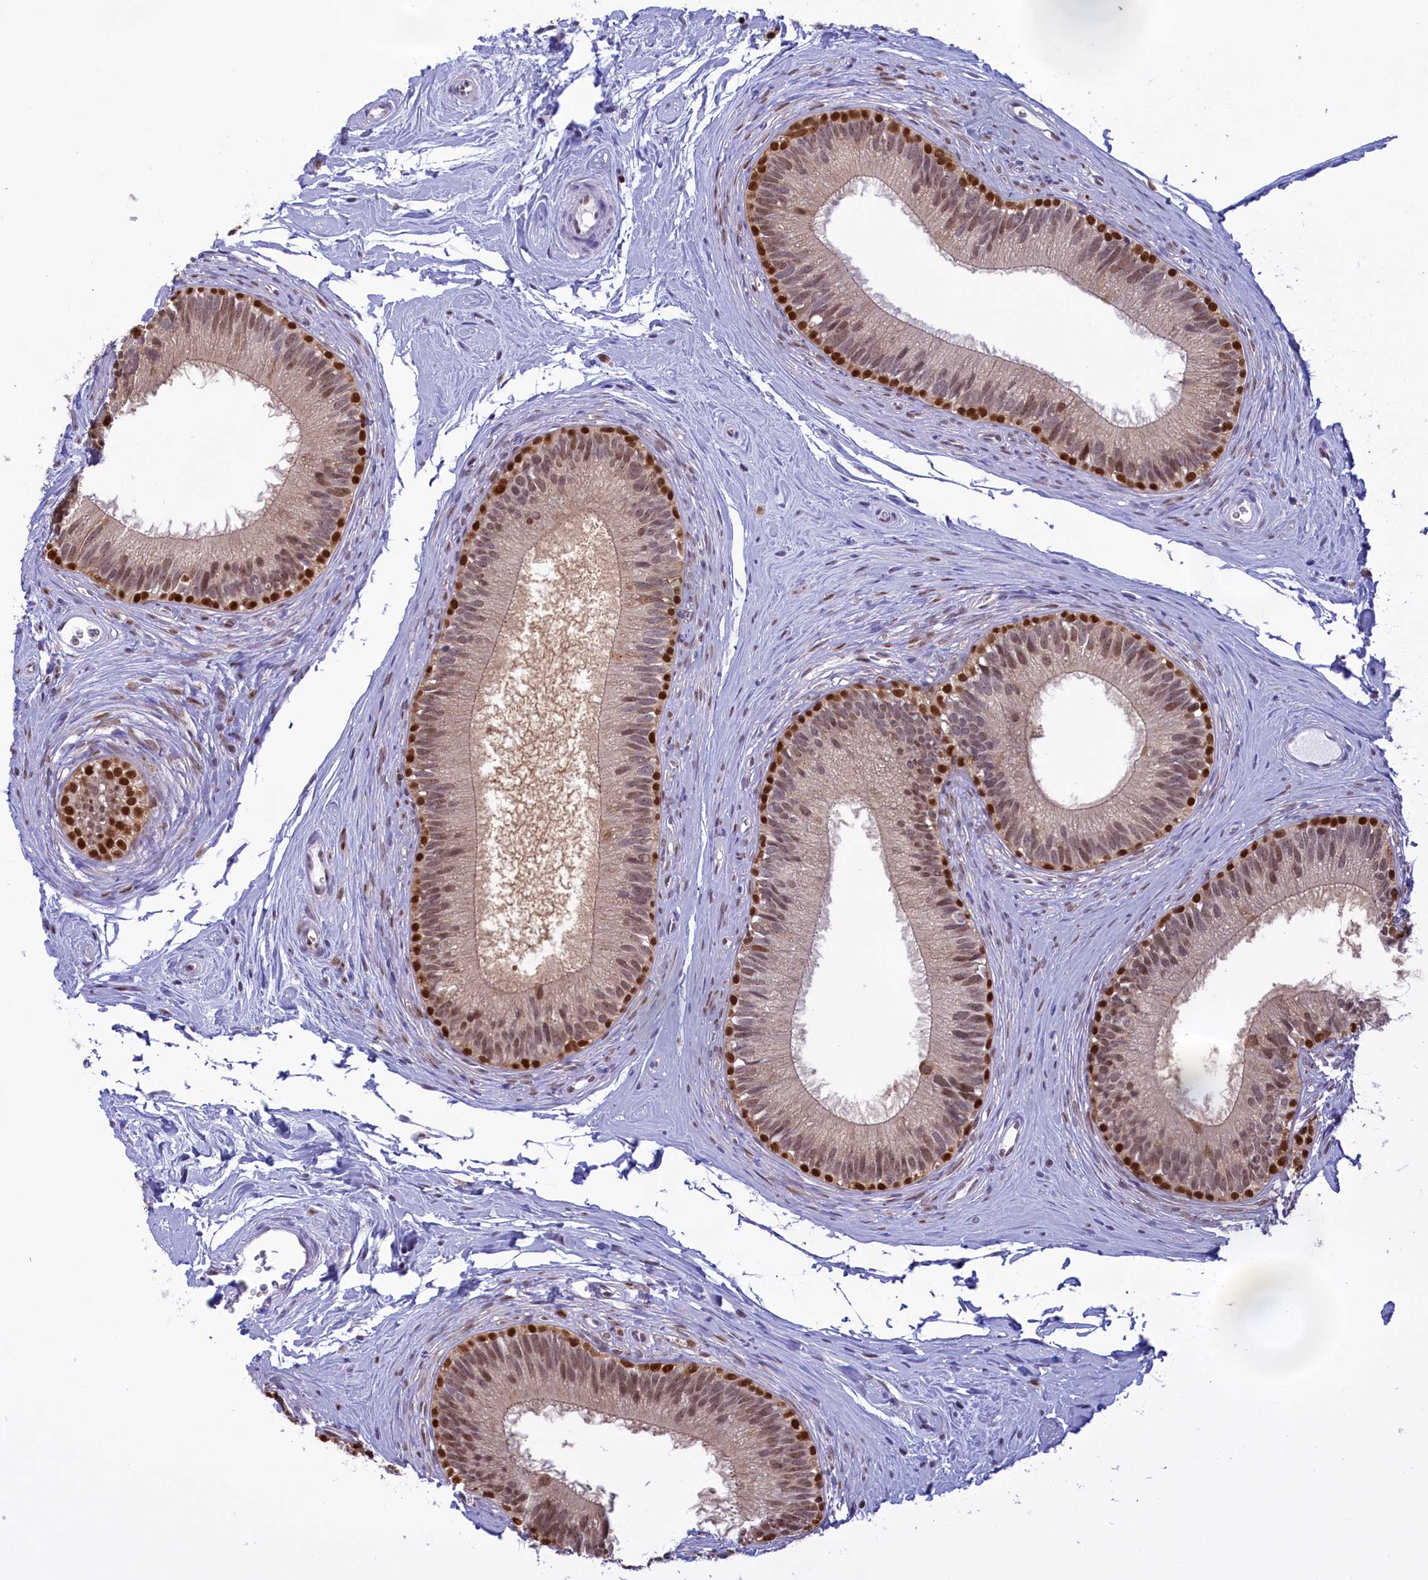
{"staining": {"intensity": "strong", "quantity": "25%-75%", "location": "nuclear"}, "tissue": "epididymis", "cell_type": "Glandular cells", "image_type": "normal", "snomed": [{"axis": "morphology", "description": "Normal tissue, NOS"}, {"axis": "topography", "description": "Epididymis"}], "caption": "Immunohistochemical staining of unremarkable human epididymis demonstrates high levels of strong nuclear positivity in approximately 25%-75% of glandular cells. (DAB (3,3'-diaminobenzidine) IHC, brown staining for protein, blue staining for nuclei).", "gene": "IZUMO2", "patient": {"sex": "male", "age": 33}}